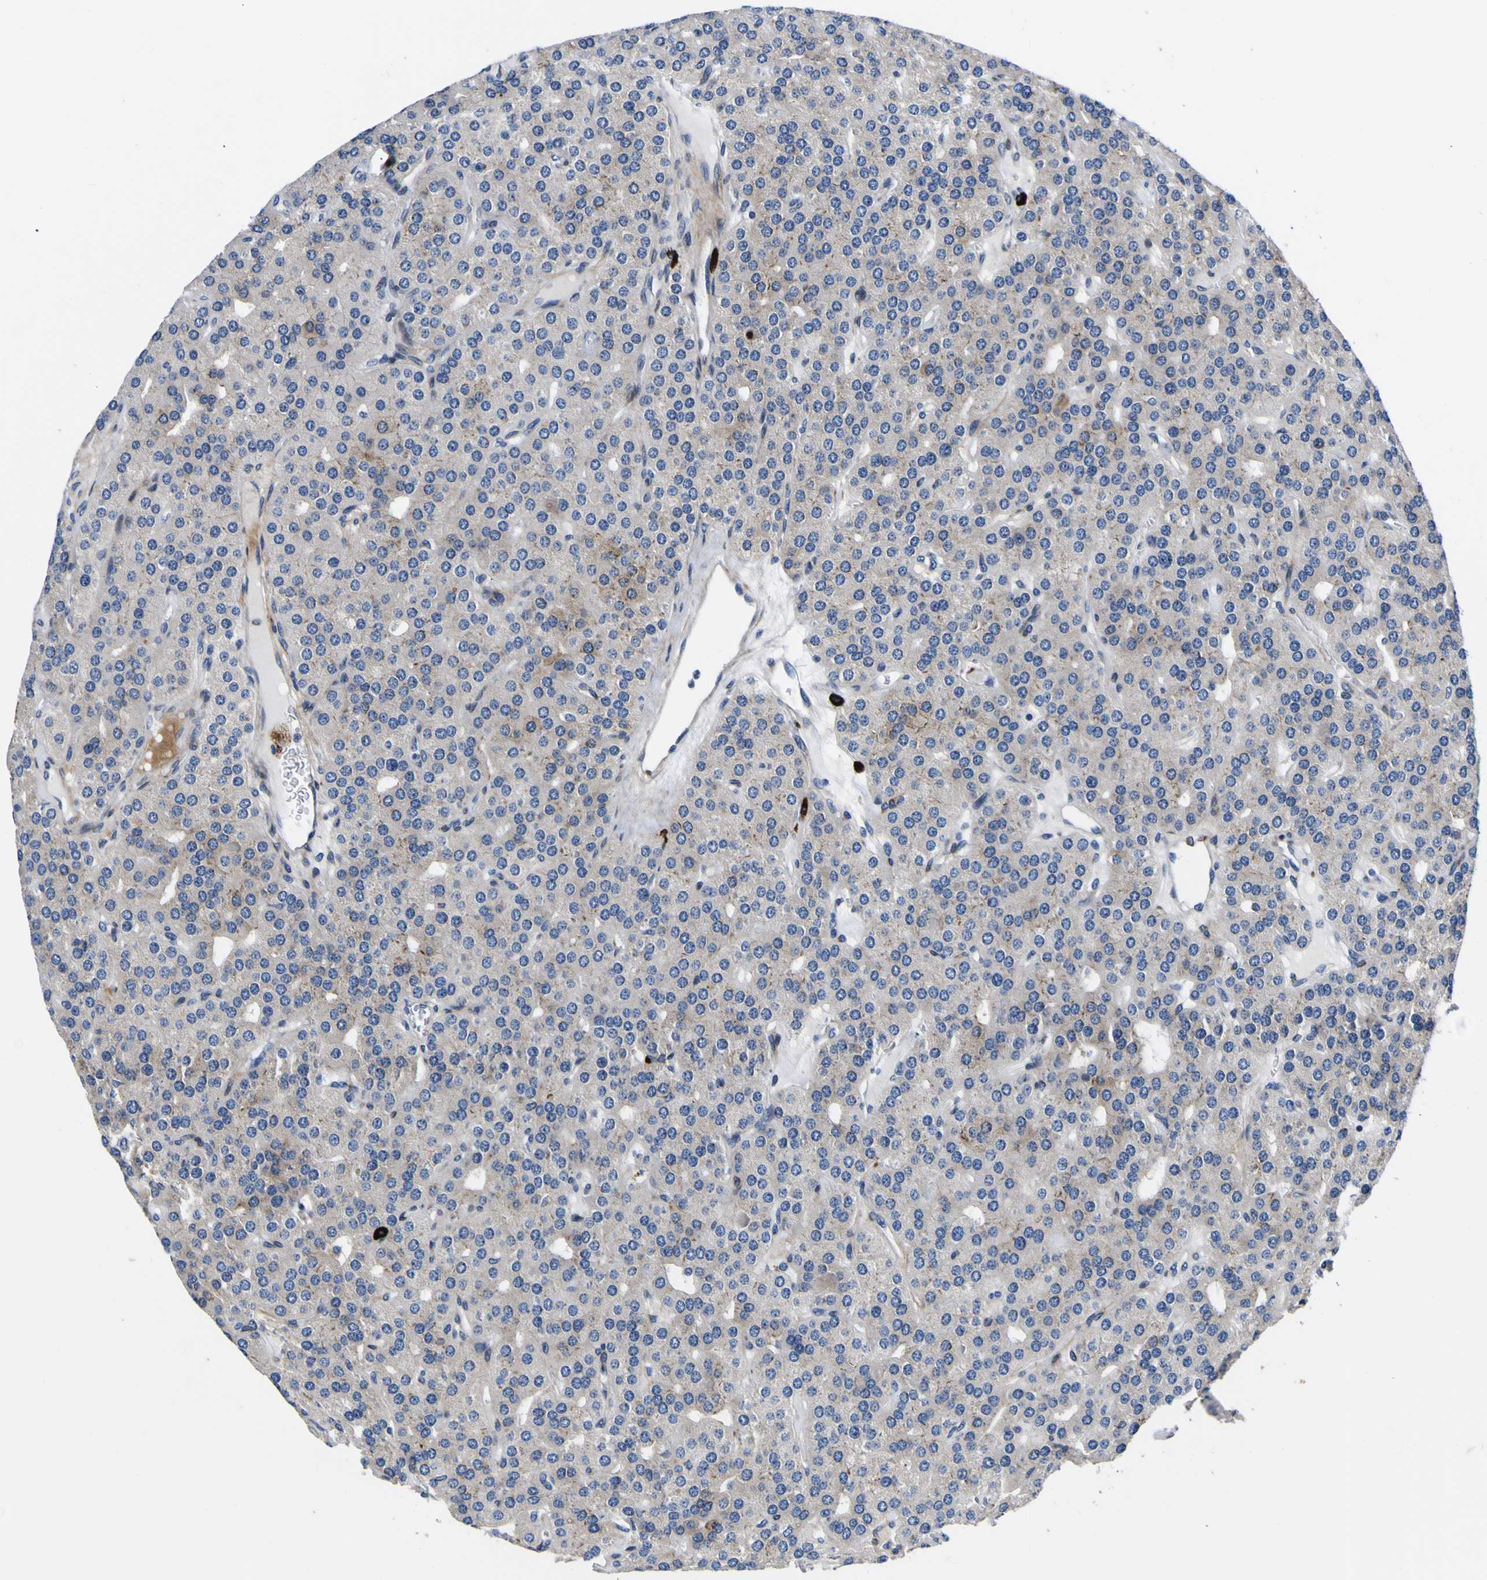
{"staining": {"intensity": "moderate", "quantity": "25%-75%", "location": "cytoplasmic/membranous"}, "tissue": "parathyroid gland", "cell_type": "Glandular cells", "image_type": "normal", "snomed": [{"axis": "morphology", "description": "Normal tissue, NOS"}, {"axis": "morphology", "description": "Adenoma, NOS"}, {"axis": "topography", "description": "Parathyroid gland"}], "caption": "Protein analysis of normal parathyroid gland shows moderate cytoplasmic/membranous staining in about 25%-75% of glandular cells. Using DAB (brown) and hematoxylin (blue) stains, captured at high magnification using brightfield microscopy.", "gene": "SCD", "patient": {"sex": "female", "age": 86}}